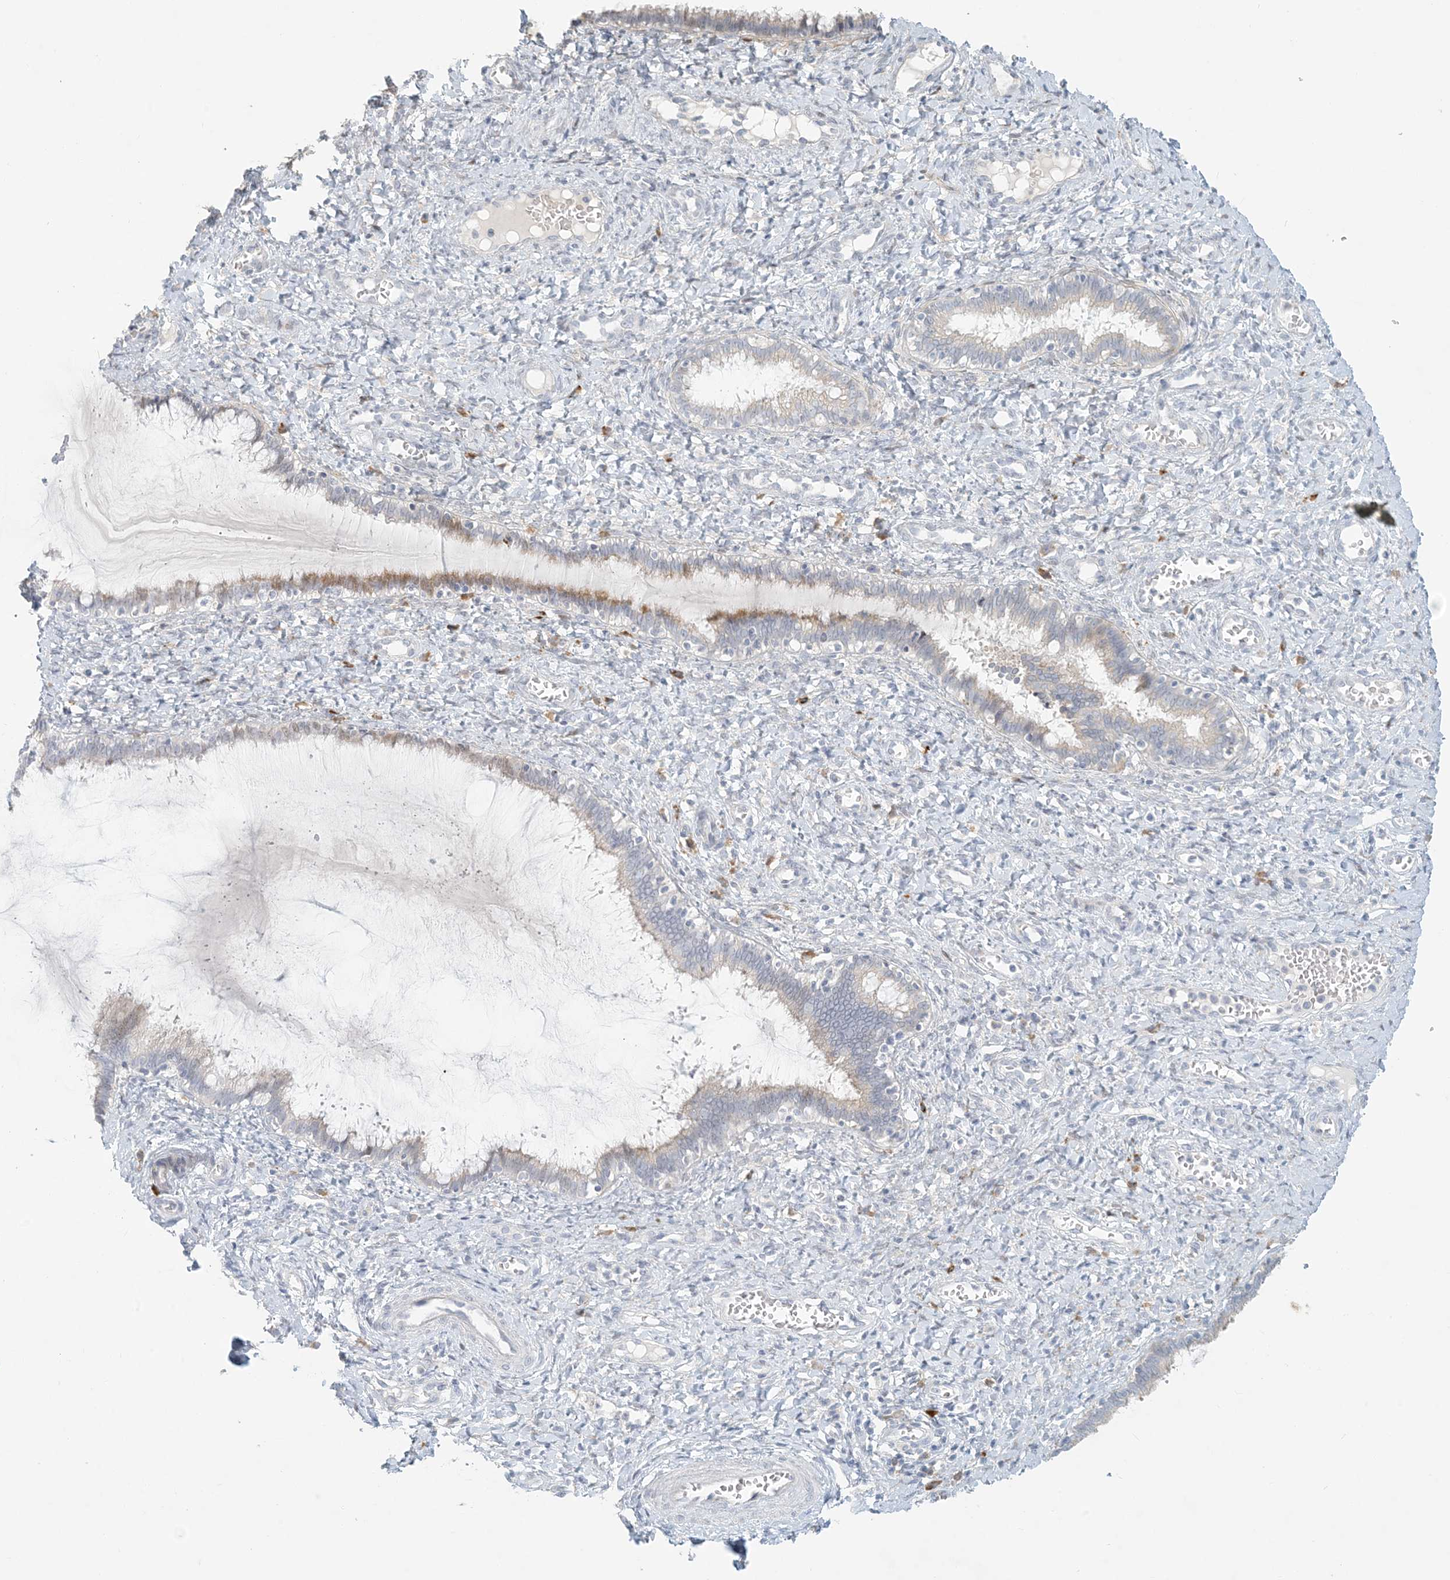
{"staining": {"intensity": "moderate", "quantity": "<25%", "location": "cytoplasmic/membranous"}, "tissue": "cervix", "cell_type": "Glandular cells", "image_type": "normal", "snomed": [{"axis": "morphology", "description": "Normal tissue, NOS"}, {"axis": "morphology", "description": "Adenocarcinoma, NOS"}, {"axis": "topography", "description": "Cervix"}], "caption": "Human cervix stained for a protein (brown) displays moderate cytoplasmic/membranous positive expression in about <25% of glandular cells.", "gene": "ZNF385D", "patient": {"sex": "female", "age": 29}}